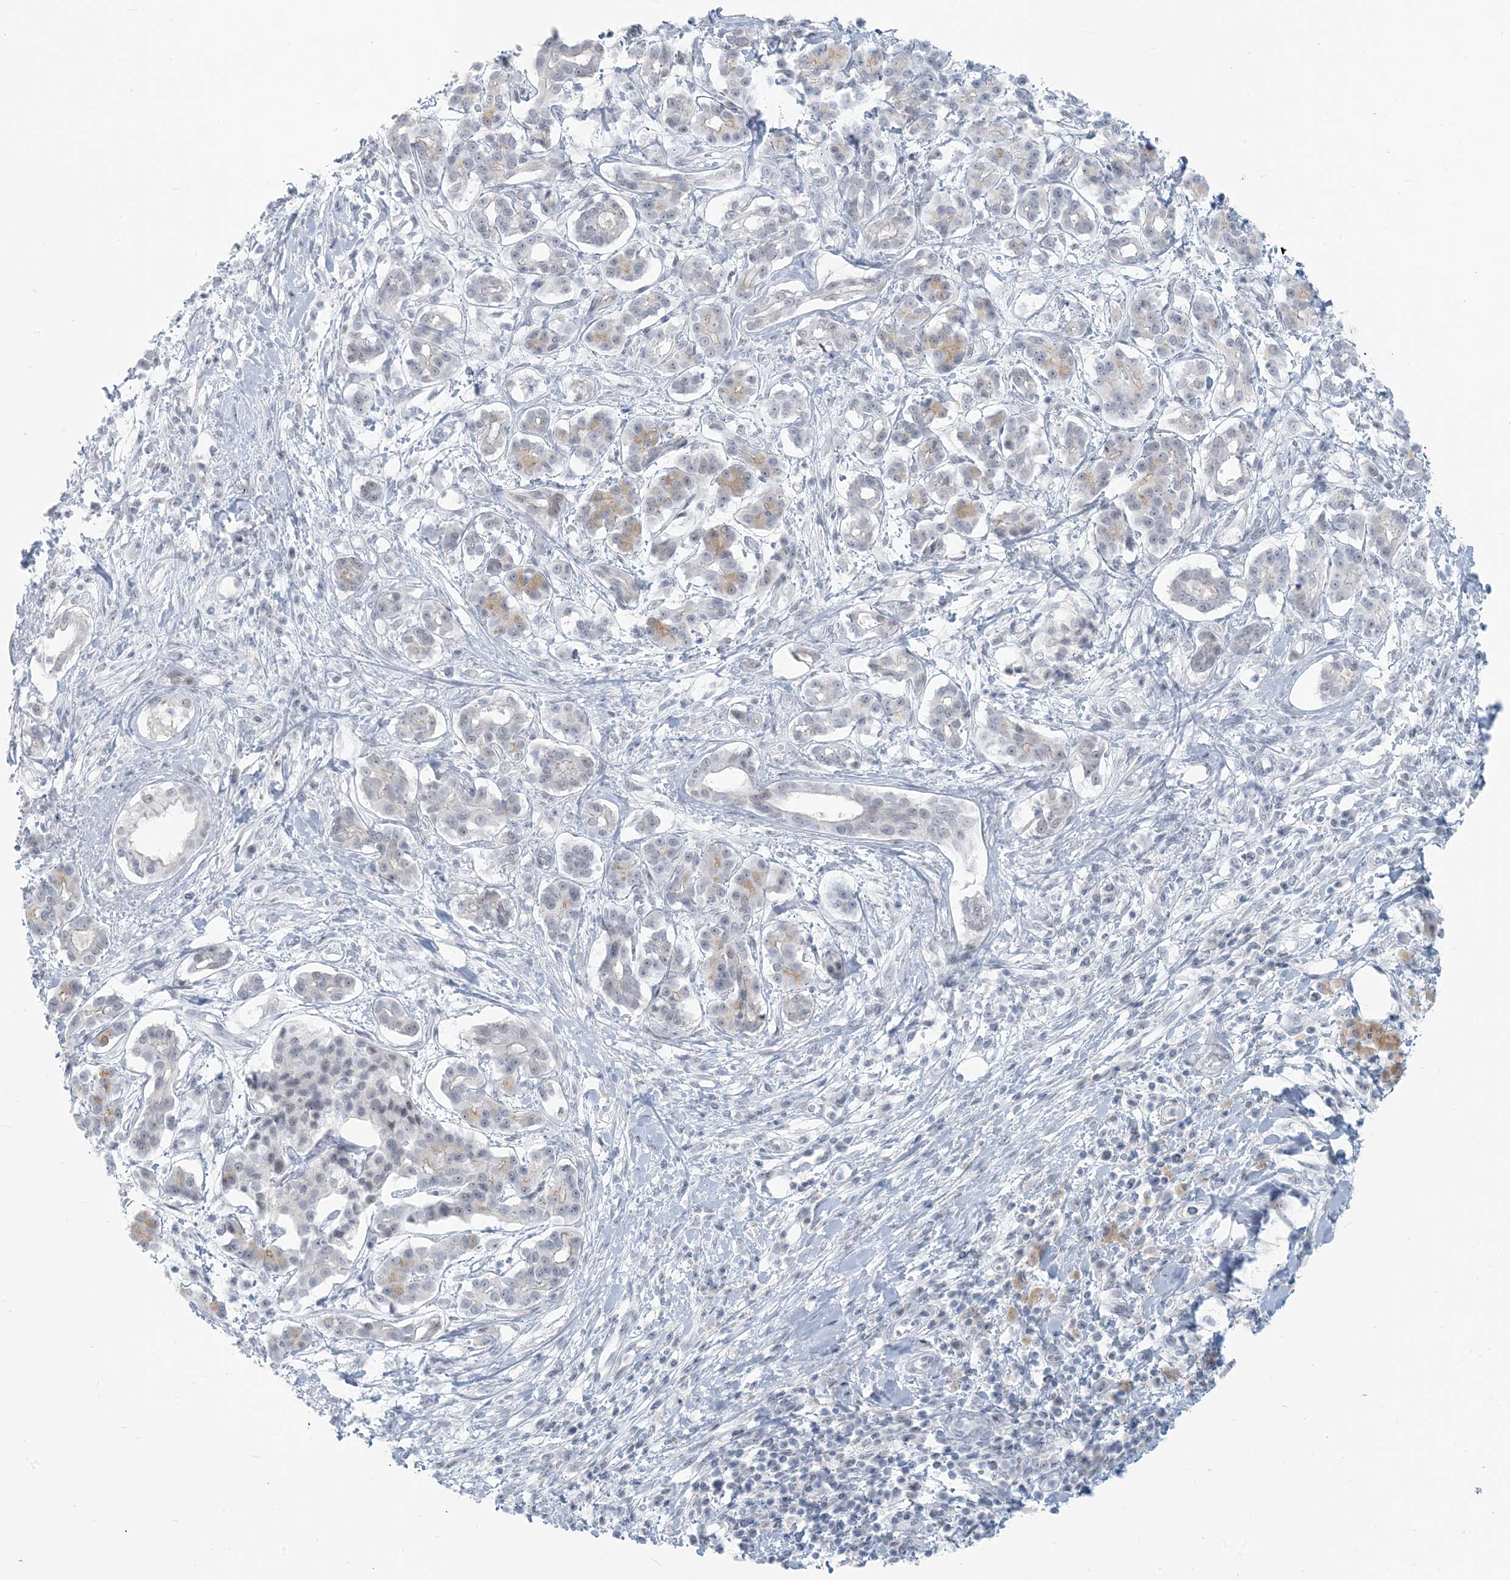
{"staining": {"intensity": "negative", "quantity": "none", "location": "none"}, "tissue": "pancreatic cancer", "cell_type": "Tumor cells", "image_type": "cancer", "snomed": [{"axis": "morphology", "description": "Adenocarcinoma, NOS"}, {"axis": "topography", "description": "Pancreas"}], "caption": "IHC of human pancreatic cancer displays no staining in tumor cells. (Stains: DAB (3,3'-diaminobenzidine) IHC with hematoxylin counter stain, Microscopy: brightfield microscopy at high magnification).", "gene": "SCML1", "patient": {"sex": "female", "age": 56}}